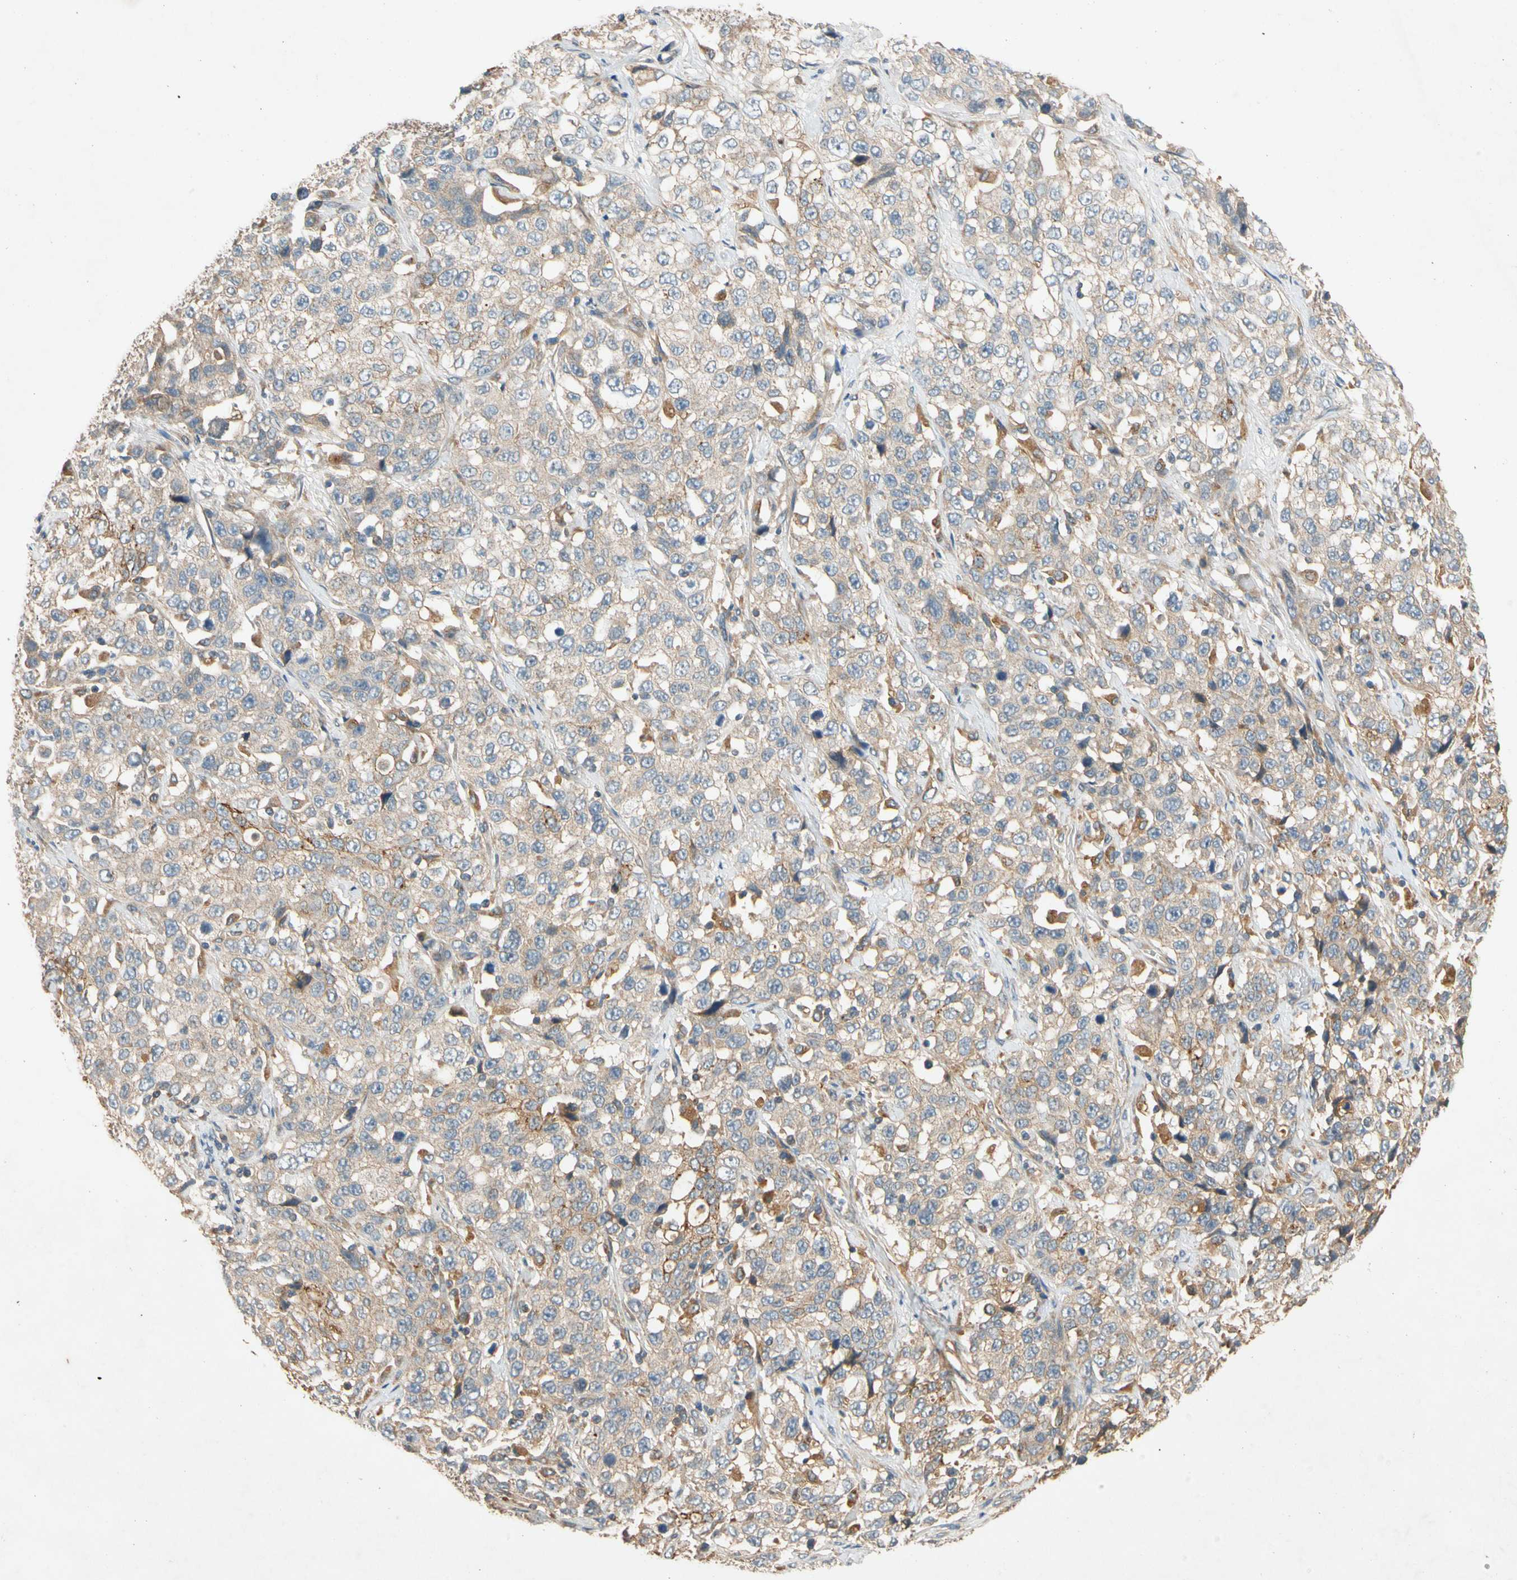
{"staining": {"intensity": "negative", "quantity": "none", "location": "none"}, "tissue": "stomach cancer", "cell_type": "Tumor cells", "image_type": "cancer", "snomed": [{"axis": "morphology", "description": "Normal tissue, NOS"}, {"axis": "morphology", "description": "Adenocarcinoma, NOS"}, {"axis": "topography", "description": "Stomach"}], "caption": "An IHC image of stomach adenocarcinoma is shown. There is no staining in tumor cells of stomach adenocarcinoma. (IHC, brightfield microscopy, high magnification).", "gene": "USP46", "patient": {"sex": "male", "age": 48}}